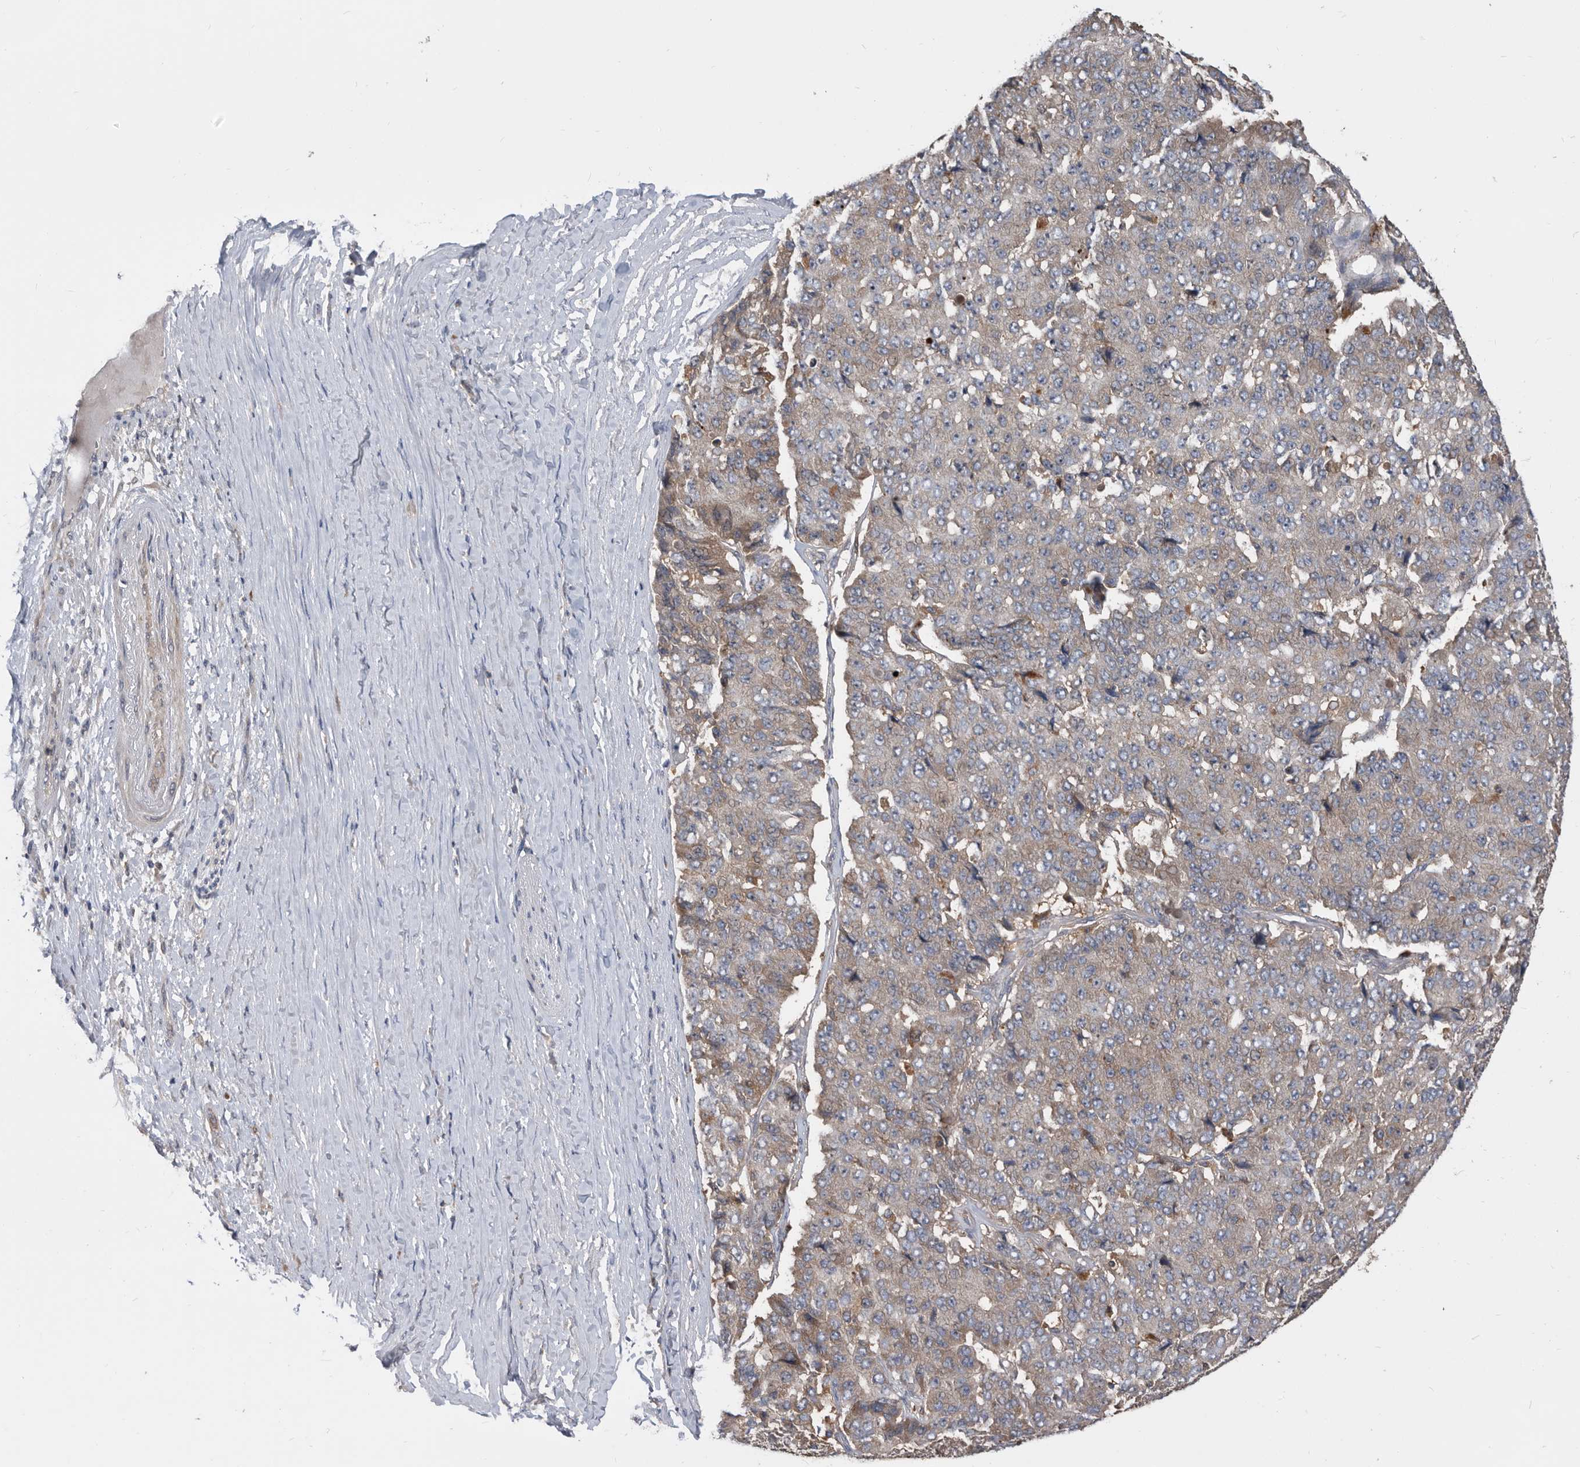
{"staining": {"intensity": "weak", "quantity": "<25%", "location": "cytoplasmic/membranous"}, "tissue": "pancreatic cancer", "cell_type": "Tumor cells", "image_type": "cancer", "snomed": [{"axis": "morphology", "description": "Adenocarcinoma, NOS"}, {"axis": "topography", "description": "Pancreas"}], "caption": "The micrograph displays no staining of tumor cells in pancreatic adenocarcinoma.", "gene": "APEH", "patient": {"sex": "male", "age": 50}}